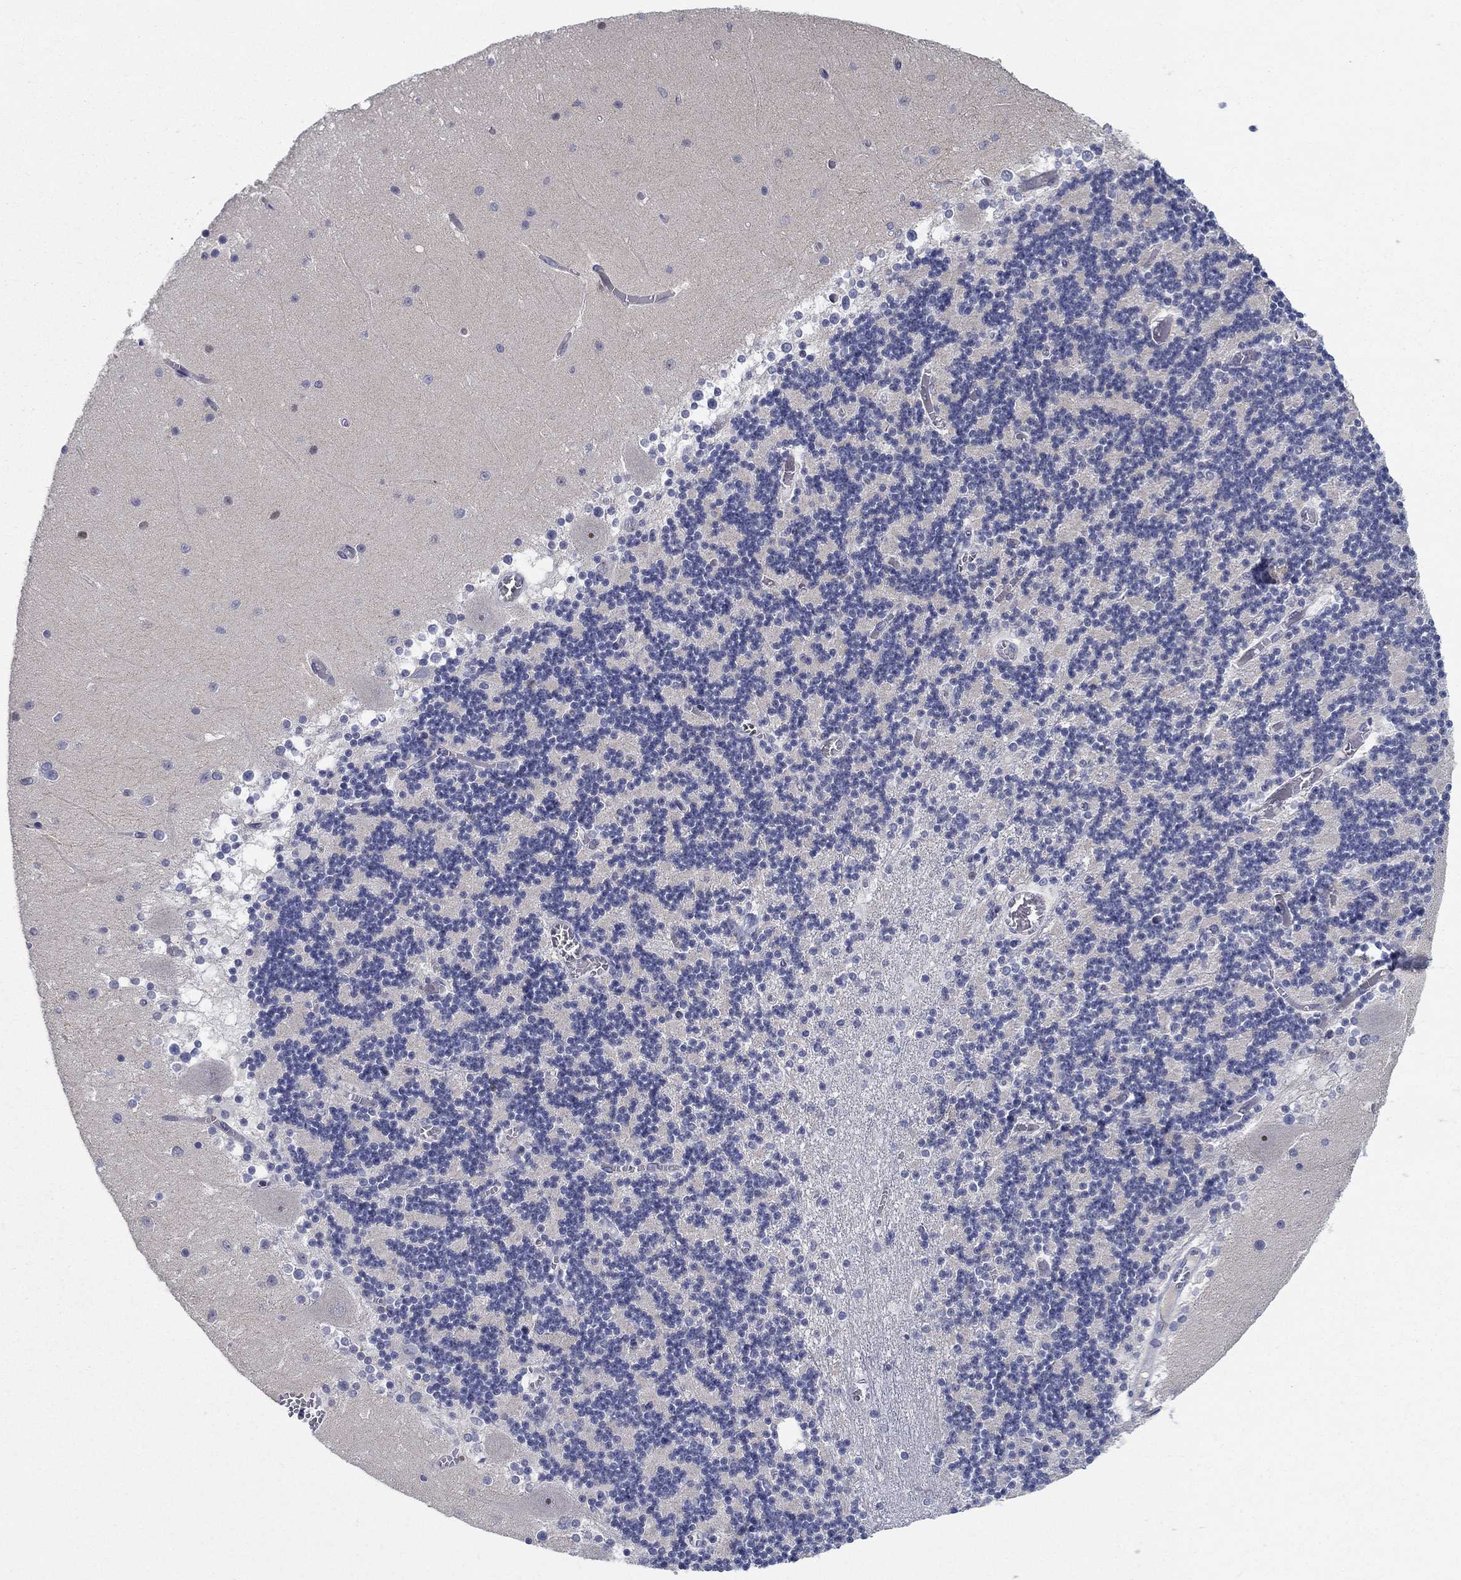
{"staining": {"intensity": "negative", "quantity": "none", "location": "none"}, "tissue": "cerebellum", "cell_type": "Cells in granular layer", "image_type": "normal", "snomed": [{"axis": "morphology", "description": "Normal tissue, NOS"}, {"axis": "topography", "description": "Cerebellum"}], "caption": "DAB immunohistochemical staining of unremarkable cerebellum reveals no significant expression in cells in granular layer. (DAB immunohistochemistry, high magnification).", "gene": "SMIM18", "patient": {"sex": "female", "age": 28}}